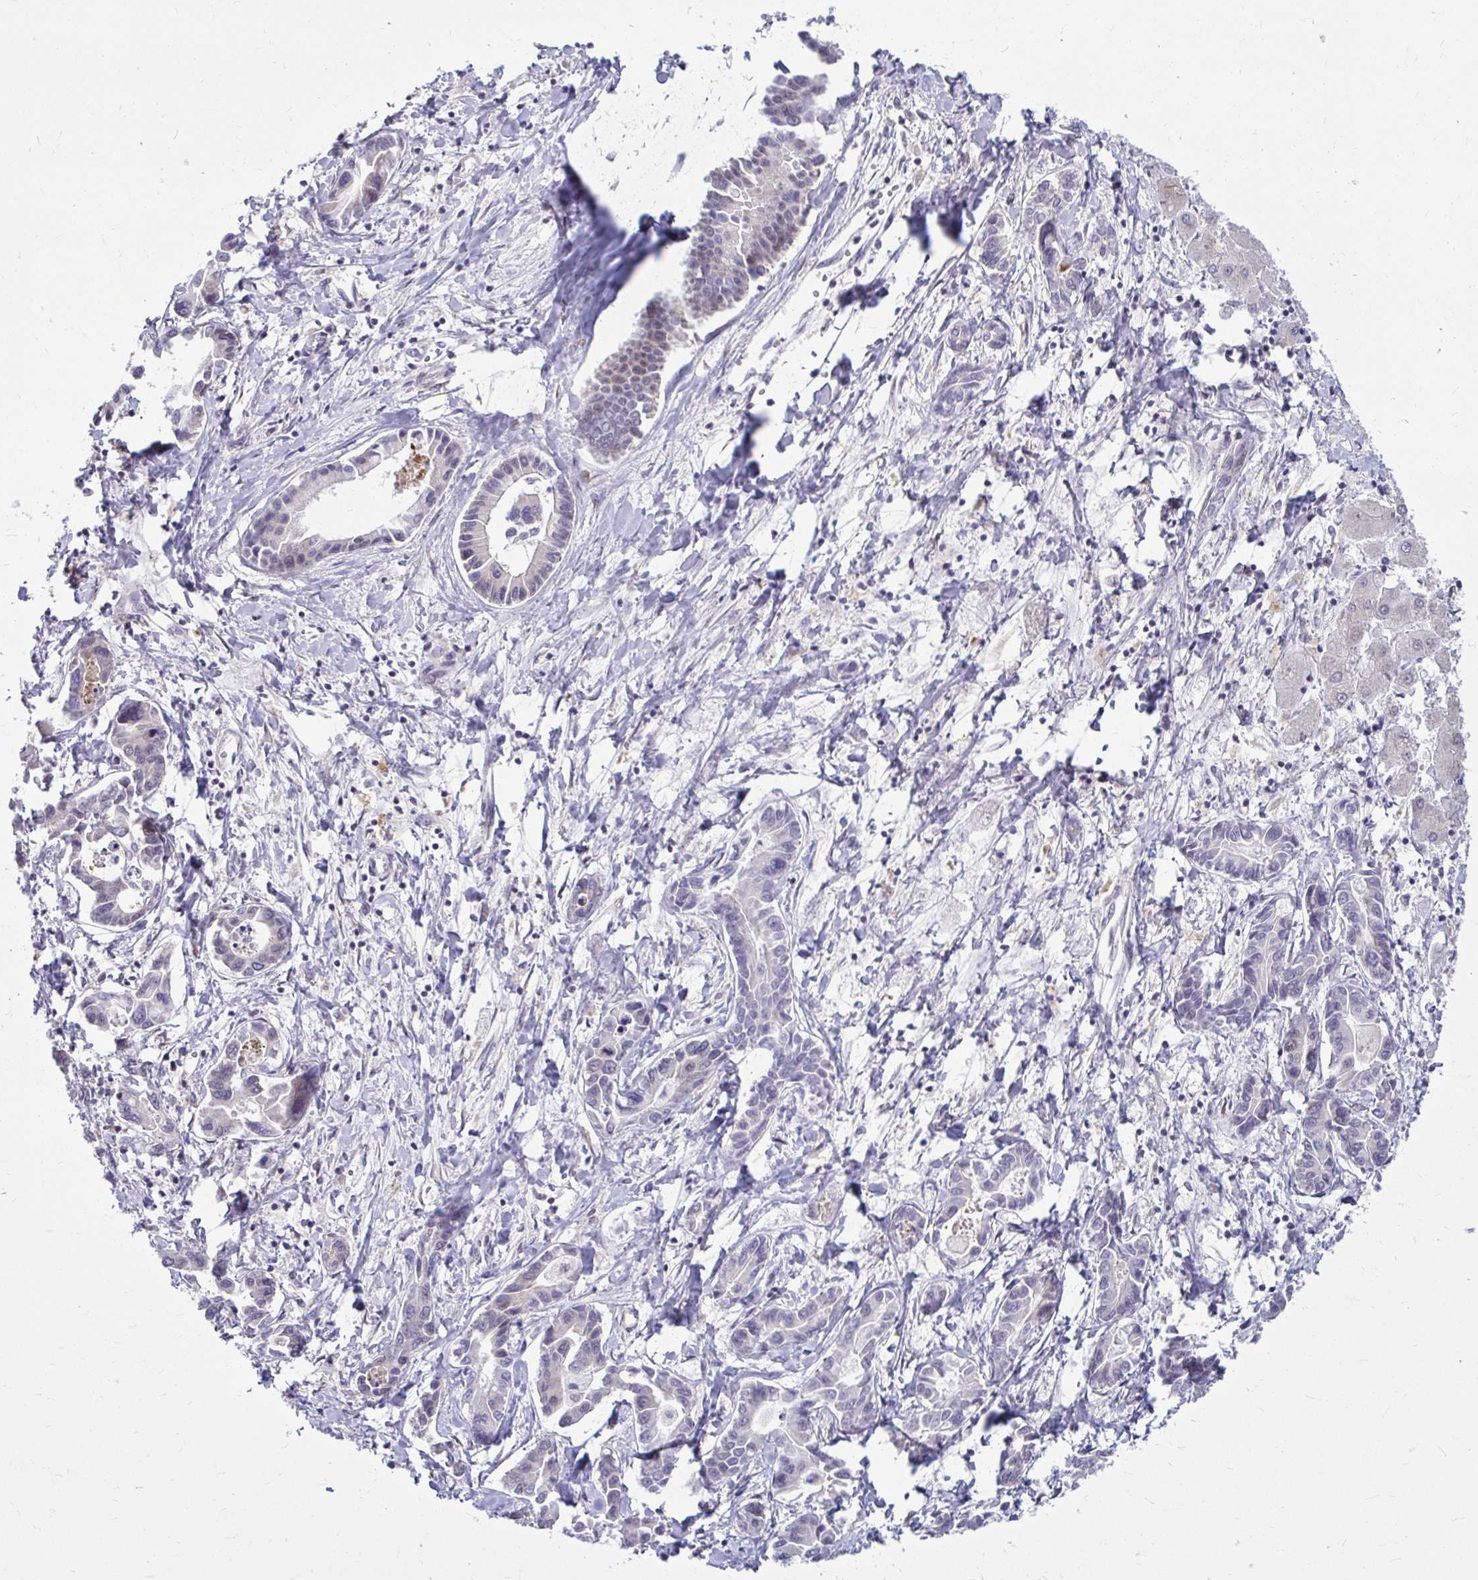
{"staining": {"intensity": "negative", "quantity": "none", "location": "none"}, "tissue": "liver cancer", "cell_type": "Tumor cells", "image_type": "cancer", "snomed": [{"axis": "morphology", "description": "Cholangiocarcinoma"}, {"axis": "topography", "description": "Liver"}], "caption": "The micrograph reveals no staining of tumor cells in cholangiocarcinoma (liver). Nuclei are stained in blue.", "gene": "FMR1", "patient": {"sex": "male", "age": 66}}